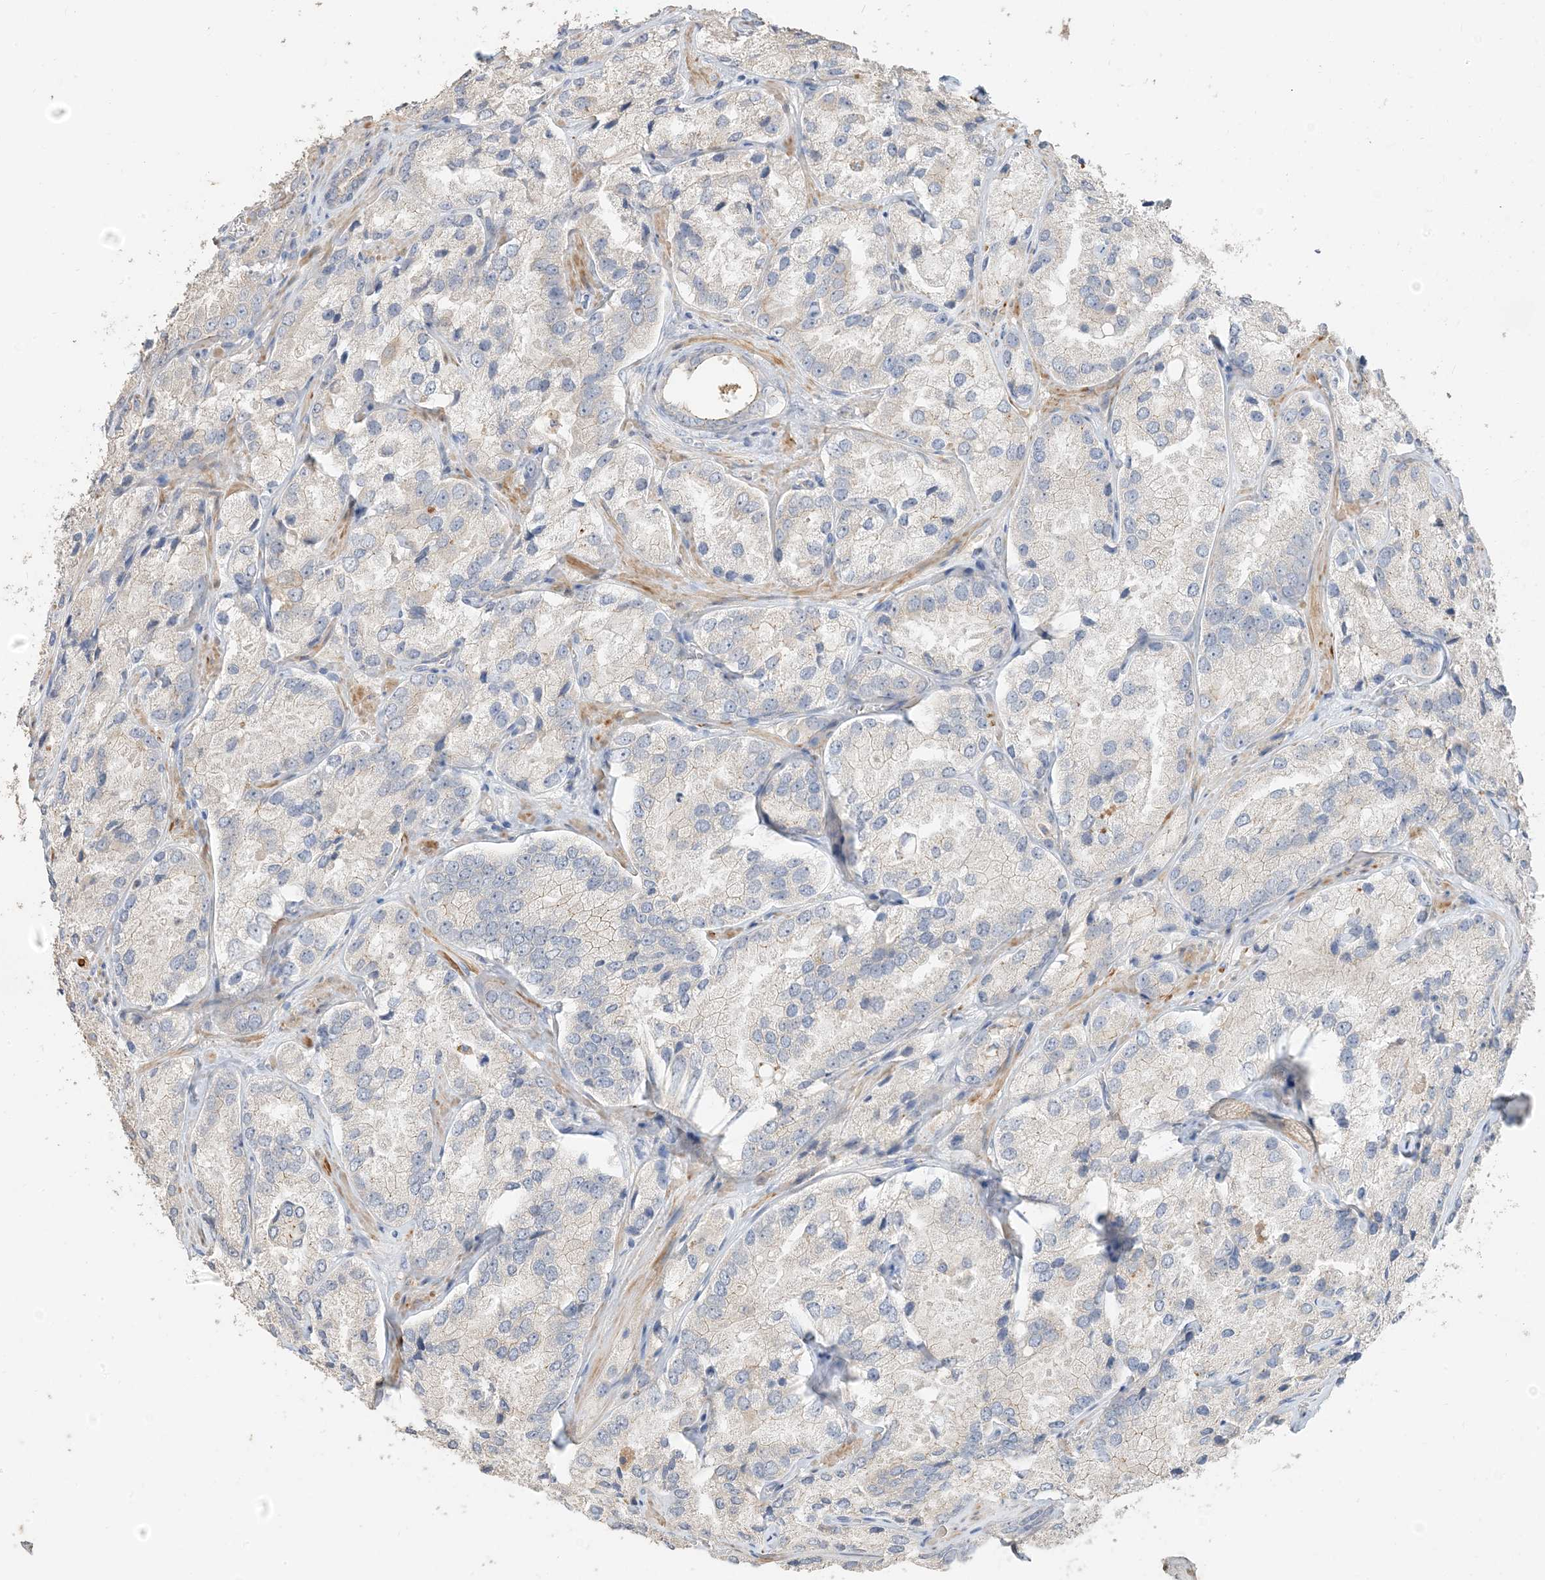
{"staining": {"intensity": "weak", "quantity": "<25%", "location": "cytoplasmic/membranous"}, "tissue": "prostate cancer", "cell_type": "Tumor cells", "image_type": "cancer", "snomed": [{"axis": "morphology", "description": "Adenocarcinoma, High grade"}, {"axis": "topography", "description": "Prostate"}], "caption": "Prostate adenocarcinoma (high-grade) was stained to show a protein in brown. There is no significant positivity in tumor cells.", "gene": "RNF175", "patient": {"sex": "male", "age": 66}}